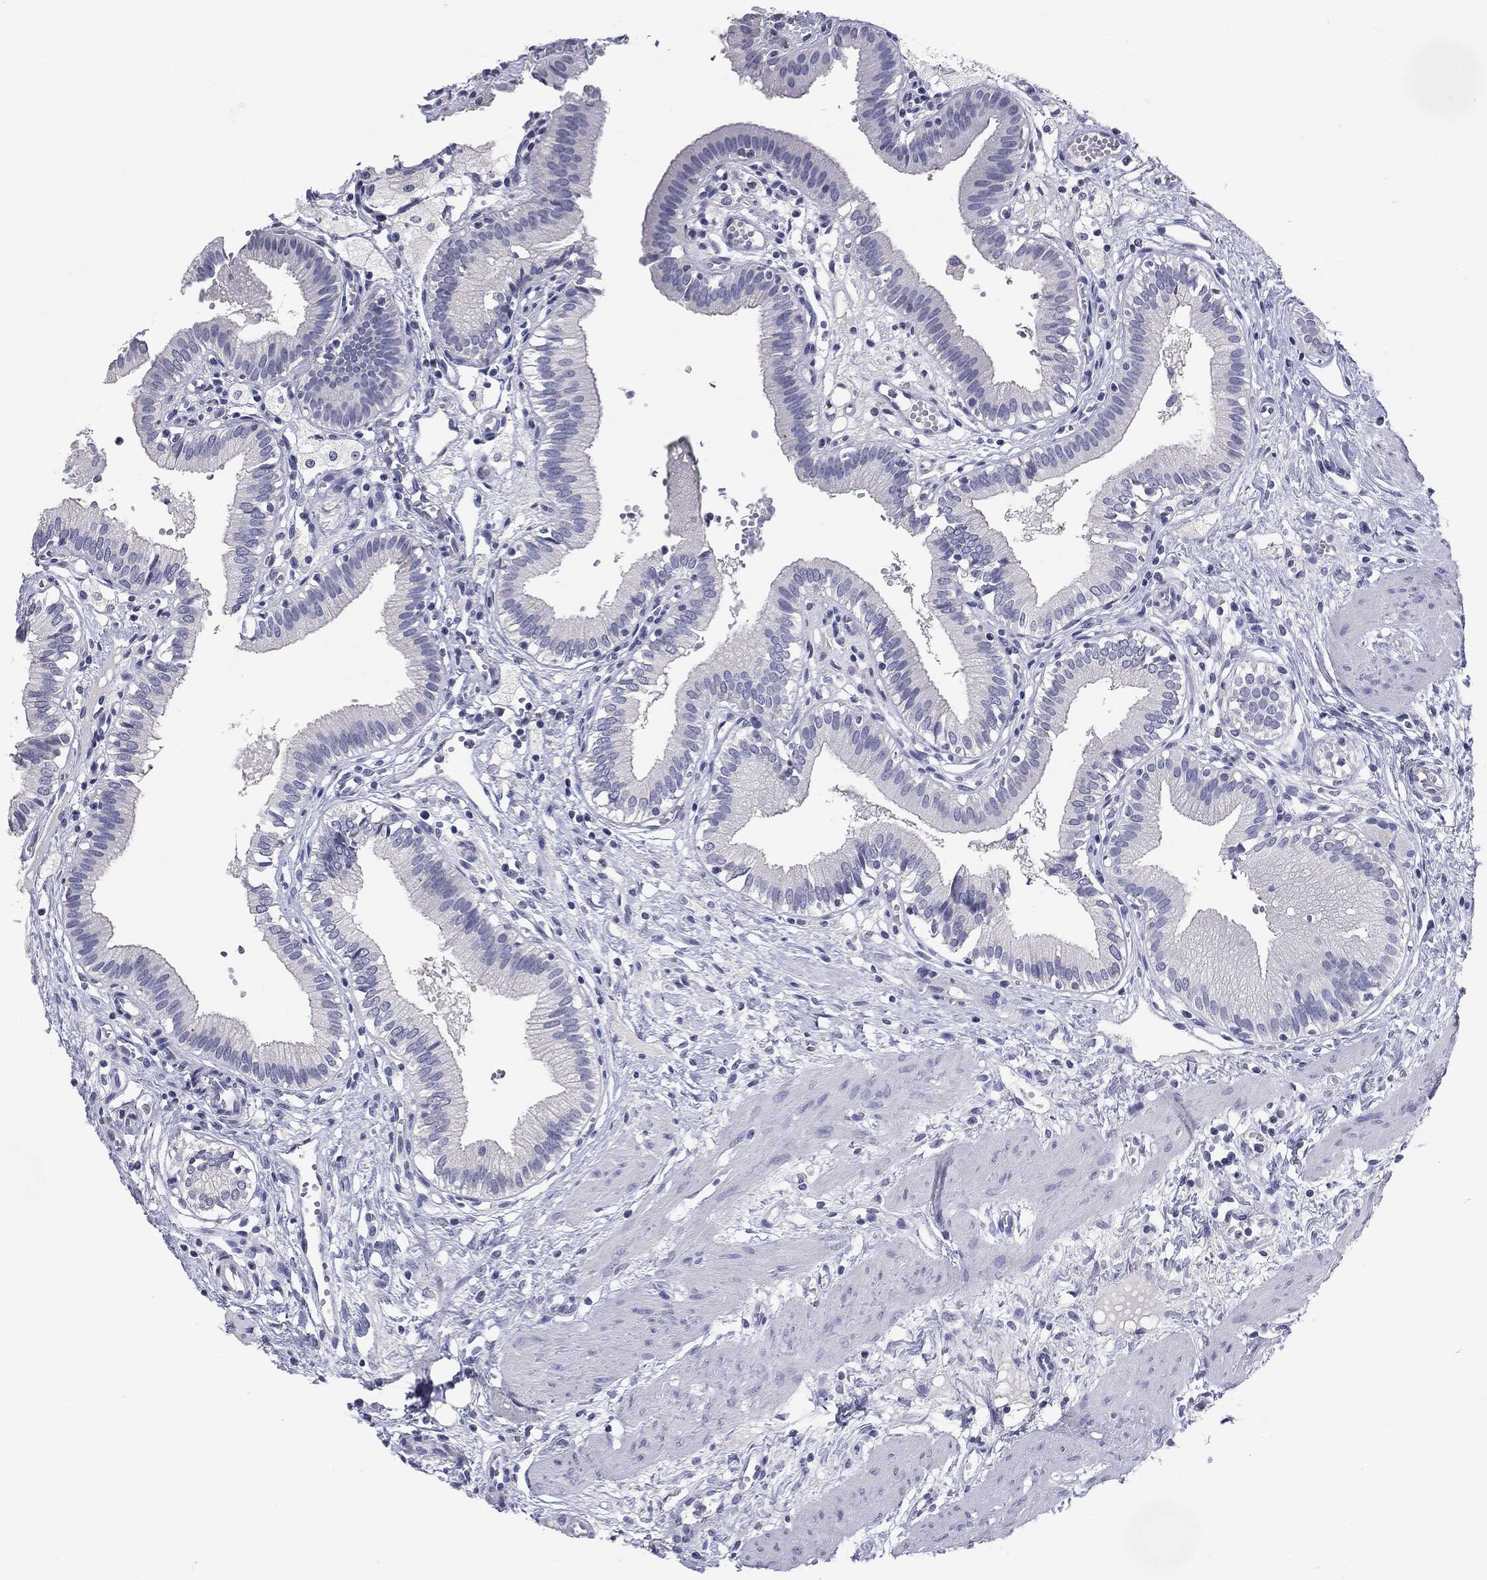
{"staining": {"intensity": "negative", "quantity": "none", "location": "none"}, "tissue": "gallbladder", "cell_type": "Glandular cells", "image_type": "normal", "snomed": [{"axis": "morphology", "description": "Normal tissue, NOS"}, {"axis": "topography", "description": "Gallbladder"}], "caption": "Immunohistochemistry of benign human gallbladder displays no expression in glandular cells.", "gene": "SERPINB4", "patient": {"sex": "female", "age": 24}}